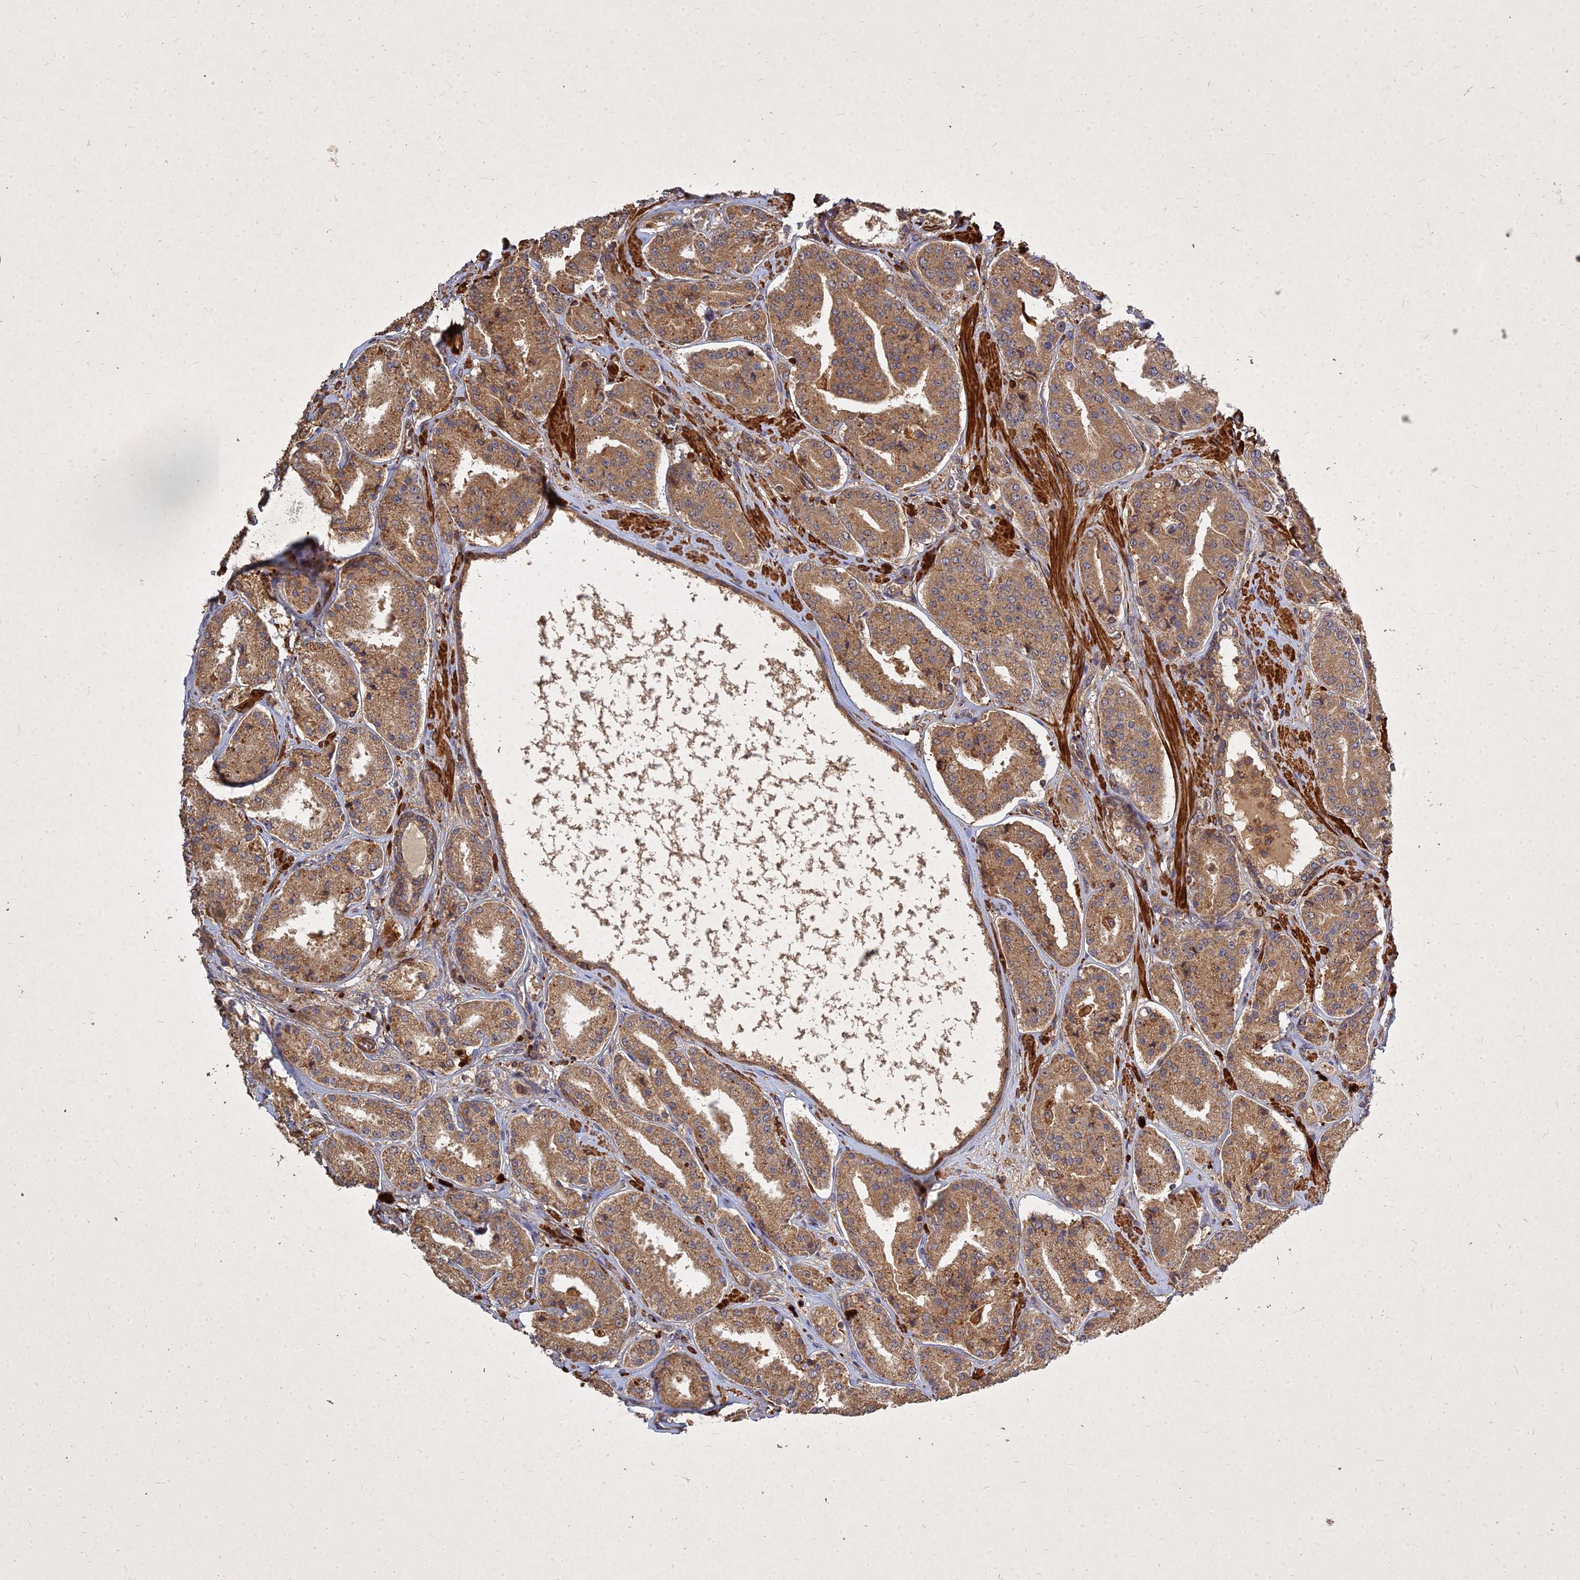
{"staining": {"intensity": "moderate", "quantity": ">75%", "location": "cytoplasmic/membranous"}, "tissue": "prostate cancer", "cell_type": "Tumor cells", "image_type": "cancer", "snomed": [{"axis": "morphology", "description": "Adenocarcinoma, High grade"}, {"axis": "topography", "description": "Prostate"}], "caption": "This image demonstrates immunohistochemistry staining of prostate cancer (high-grade adenocarcinoma), with medium moderate cytoplasmic/membranous positivity in about >75% of tumor cells.", "gene": "UBE2W", "patient": {"sex": "male", "age": 63}}